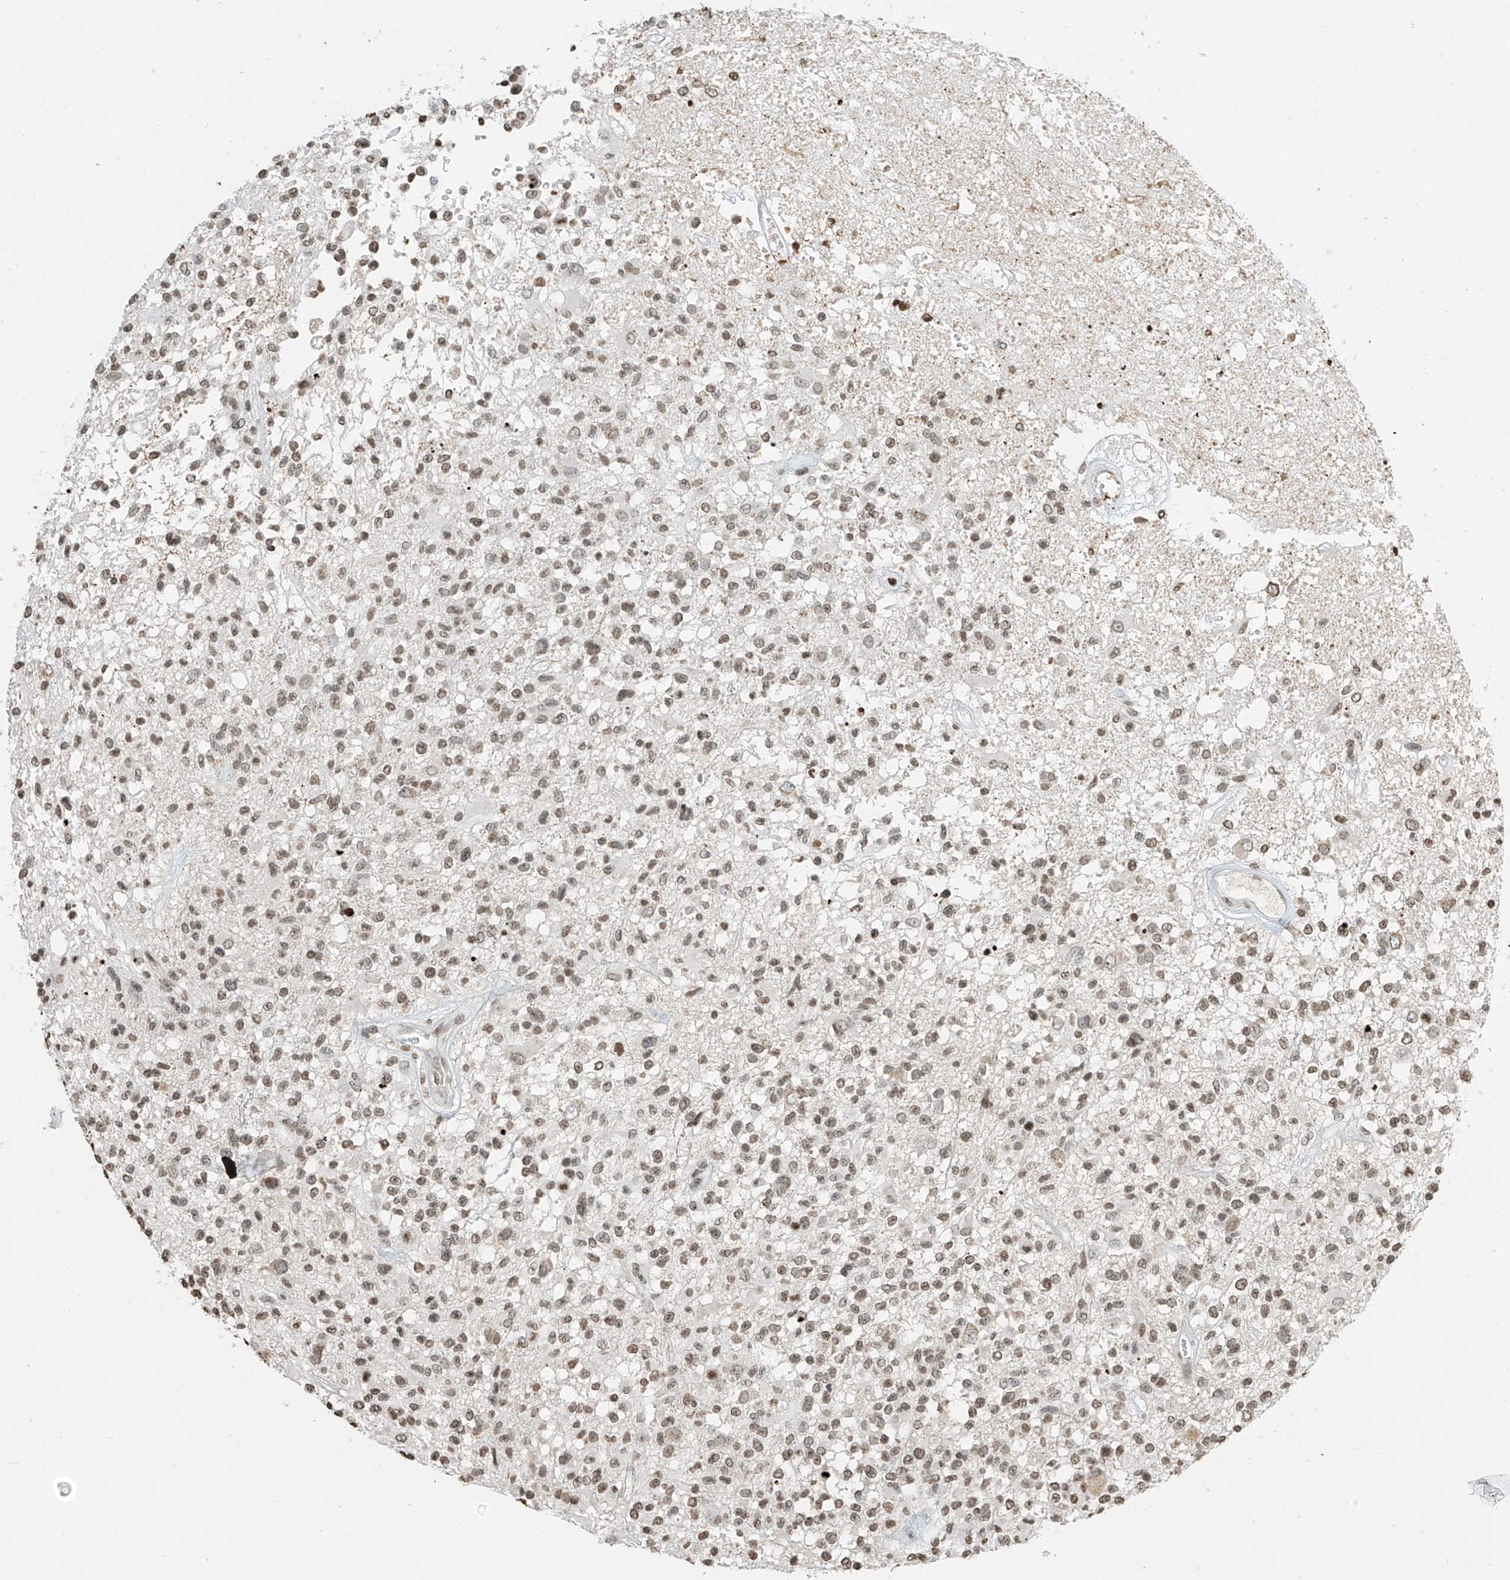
{"staining": {"intensity": "moderate", "quantity": ">75%", "location": "nuclear"}, "tissue": "glioma", "cell_type": "Tumor cells", "image_type": "cancer", "snomed": [{"axis": "morphology", "description": "Glioma, malignant, High grade"}, {"axis": "morphology", "description": "Glioblastoma, NOS"}, {"axis": "topography", "description": "Brain"}], "caption": "Brown immunohistochemical staining in human glioma reveals moderate nuclear positivity in approximately >75% of tumor cells. (Brightfield microscopy of DAB IHC at high magnification).", "gene": "C17orf58", "patient": {"sex": "male", "age": 60}}